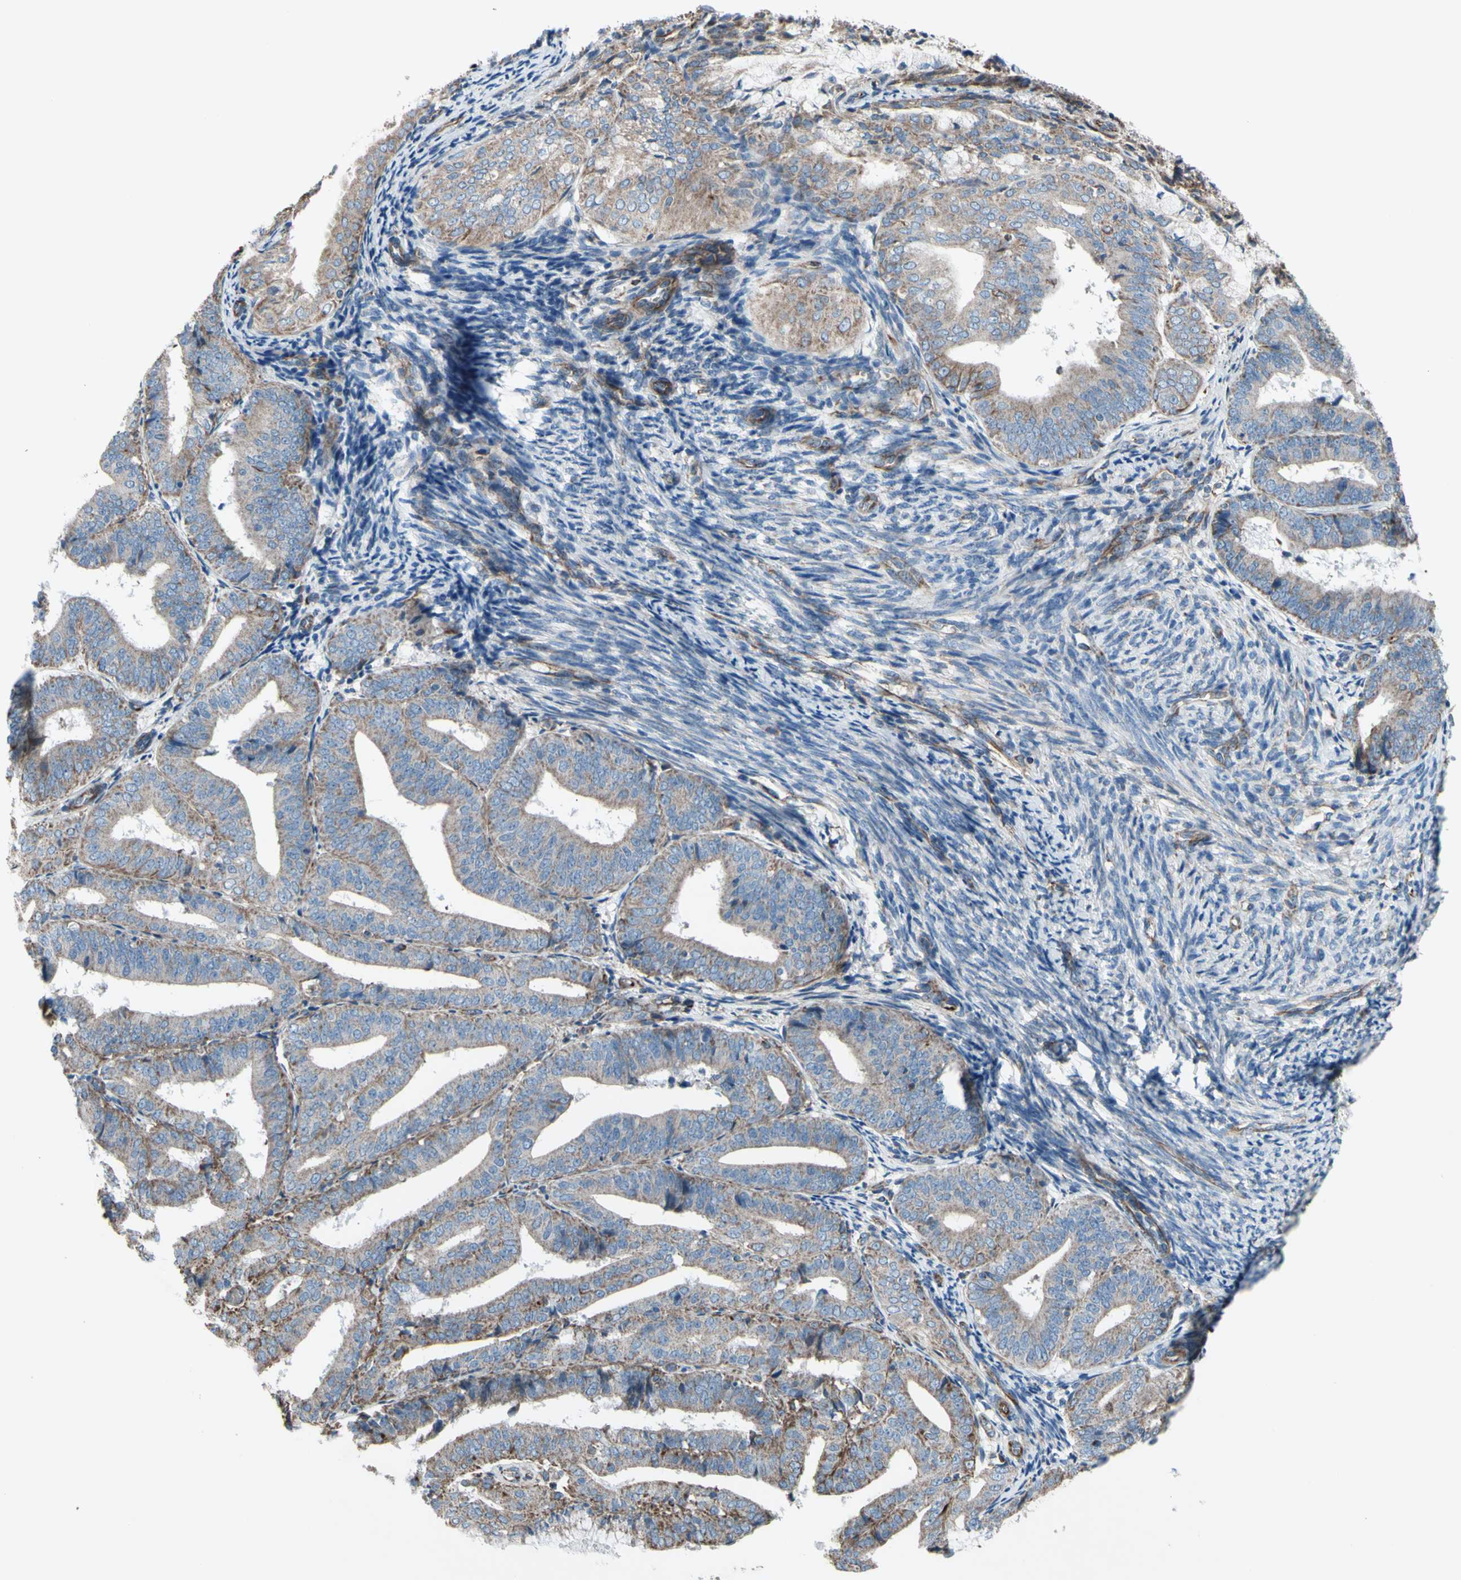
{"staining": {"intensity": "weak", "quantity": ">75%", "location": "cytoplasmic/membranous"}, "tissue": "endometrial cancer", "cell_type": "Tumor cells", "image_type": "cancer", "snomed": [{"axis": "morphology", "description": "Adenocarcinoma, NOS"}, {"axis": "topography", "description": "Endometrium"}], "caption": "Immunohistochemistry (DAB) staining of endometrial cancer displays weak cytoplasmic/membranous protein staining in about >75% of tumor cells.", "gene": "EMC7", "patient": {"sex": "female", "age": 63}}